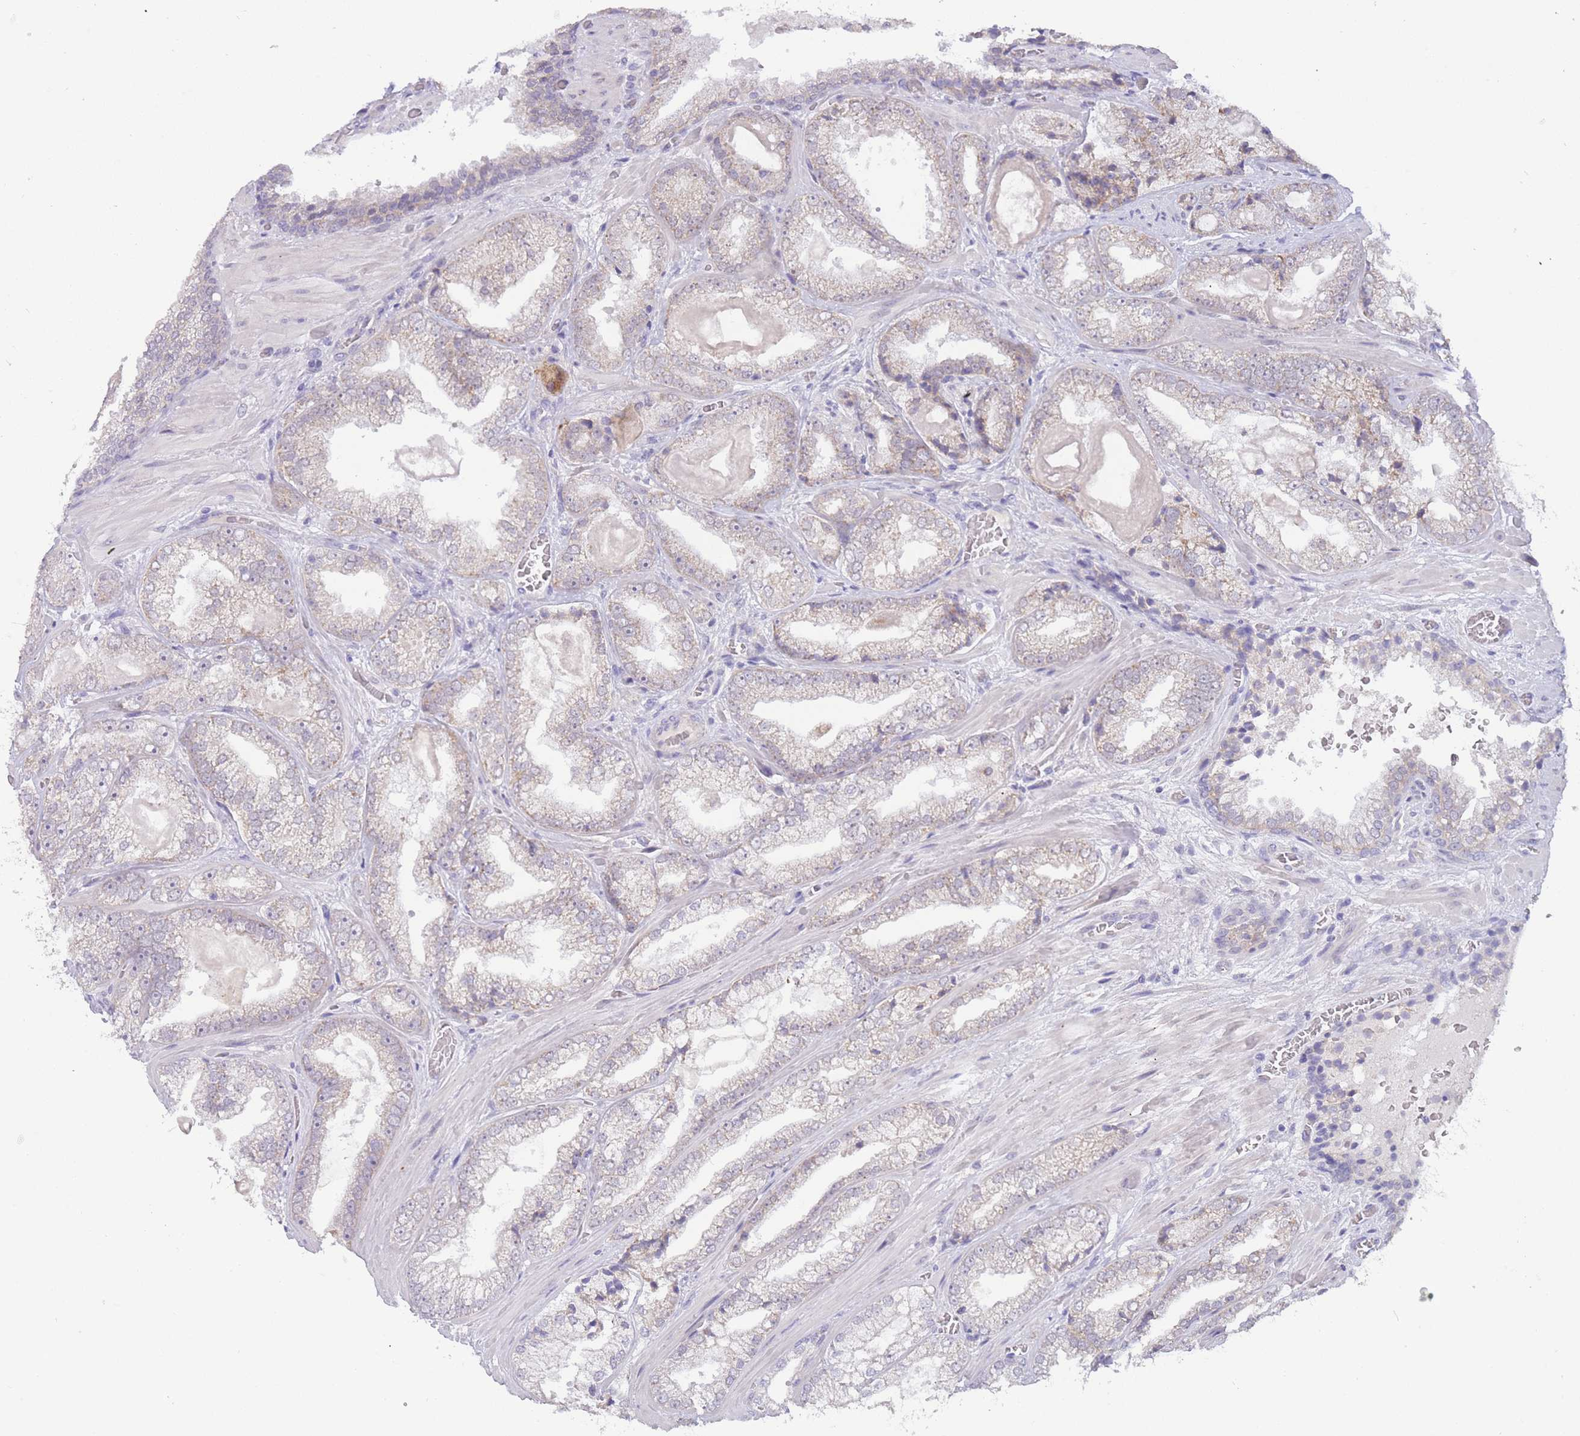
{"staining": {"intensity": "negative", "quantity": "none", "location": "none"}, "tissue": "prostate cancer", "cell_type": "Tumor cells", "image_type": "cancer", "snomed": [{"axis": "morphology", "description": "Adenocarcinoma, Low grade"}, {"axis": "topography", "description": "Prostate"}], "caption": "Low-grade adenocarcinoma (prostate) was stained to show a protein in brown. There is no significant staining in tumor cells. (Stains: DAB (3,3'-diaminobenzidine) IHC with hematoxylin counter stain, Microscopy: brightfield microscopy at high magnification).", "gene": "GOLGA6L25", "patient": {"sex": "male", "age": 57}}